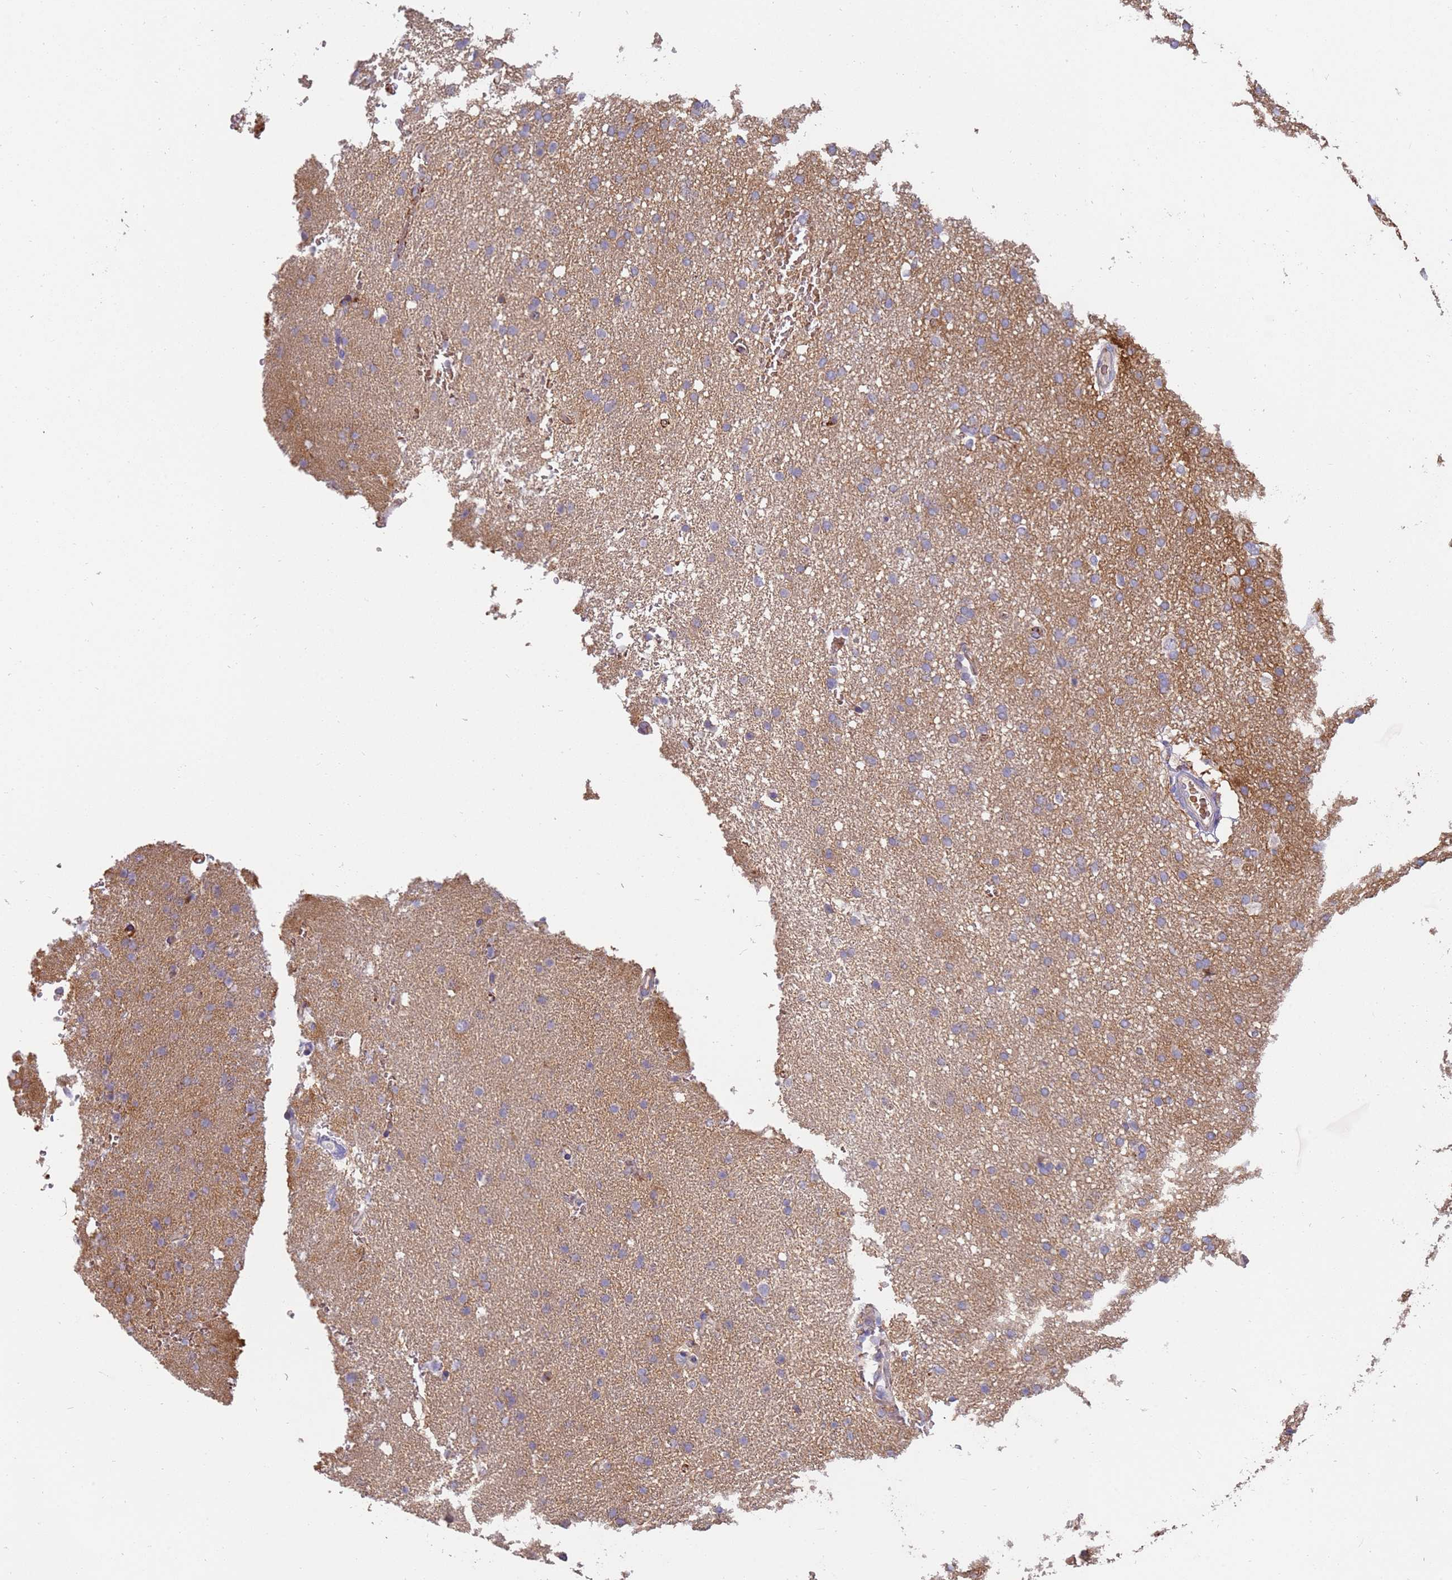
{"staining": {"intensity": "weak", "quantity": "<25%", "location": "cytoplasmic/membranous"}, "tissue": "glioma", "cell_type": "Tumor cells", "image_type": "cancer", "snomed": [{"axis": "morphology", "description": "Glioma, malignant, High grade"}, {"axis": "topography", "description": "Brain"}], "caption": "This is a image of IHC staining of glioma, which shows no expression in tumor cells. (Brightfield microscopy of DAB immunohistochemistry (IHC) at high magnification).", "gene": "NMUR2", "patient": {"sex": "male", "age": 72}}